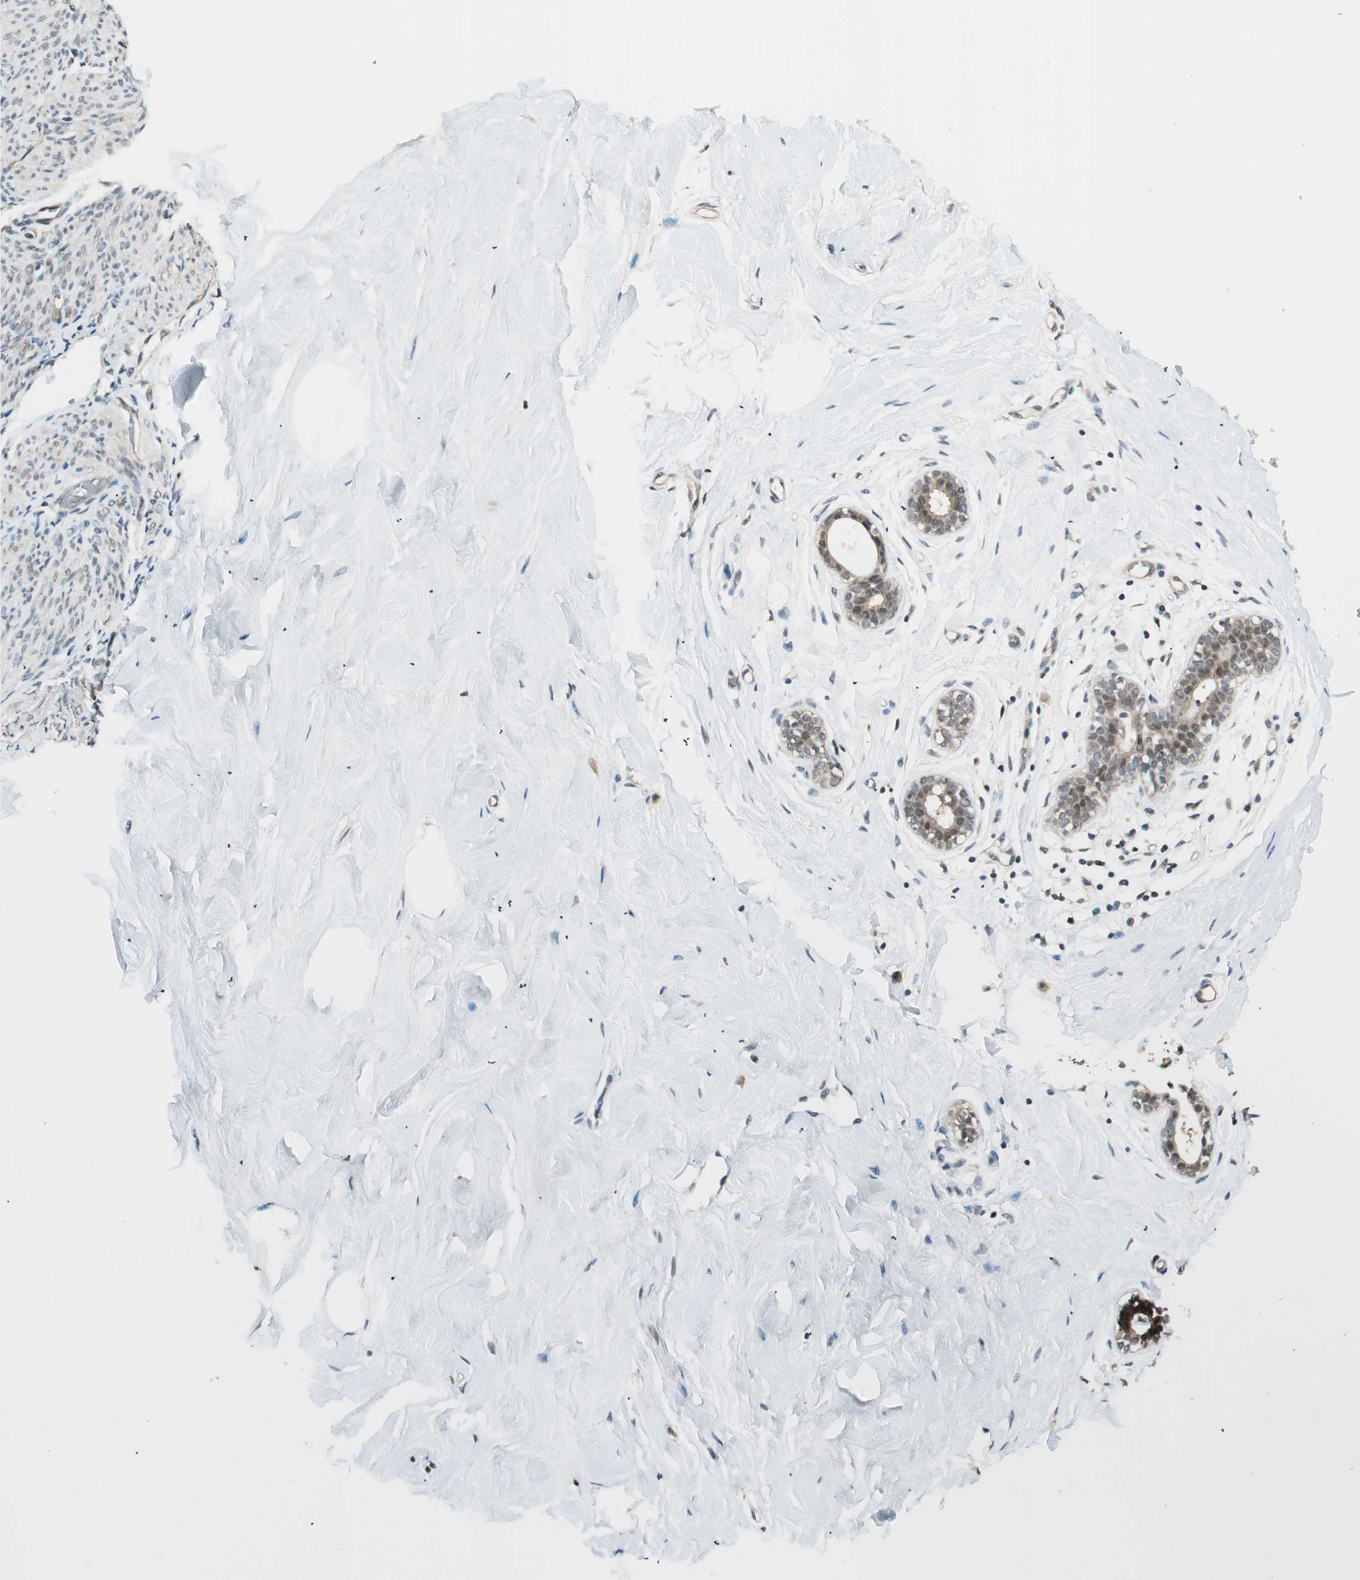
{"staining": {"intensity": "weak", "quantity": ">75%", "location": "nuclear"}, "tissue": "breast", "cell_type": "Adipocytes", "image_type": "normal", "snomed": [{"axis": "morphology", "description": "Normal tissue, NOS"}, {"axis": "topography", "description": "Breast"}], "caption": "Immunohistochemistry (IHC) micrograph of normal breast: human breast stained using immunohistochemistry (IHC) exhibits low levels of weak protein expression localized specifically in the nuclear of adipocytes, appearing as a nuclear brown color.", "gene": "USP5", "patient": {"sex": "female", "age": 23}}